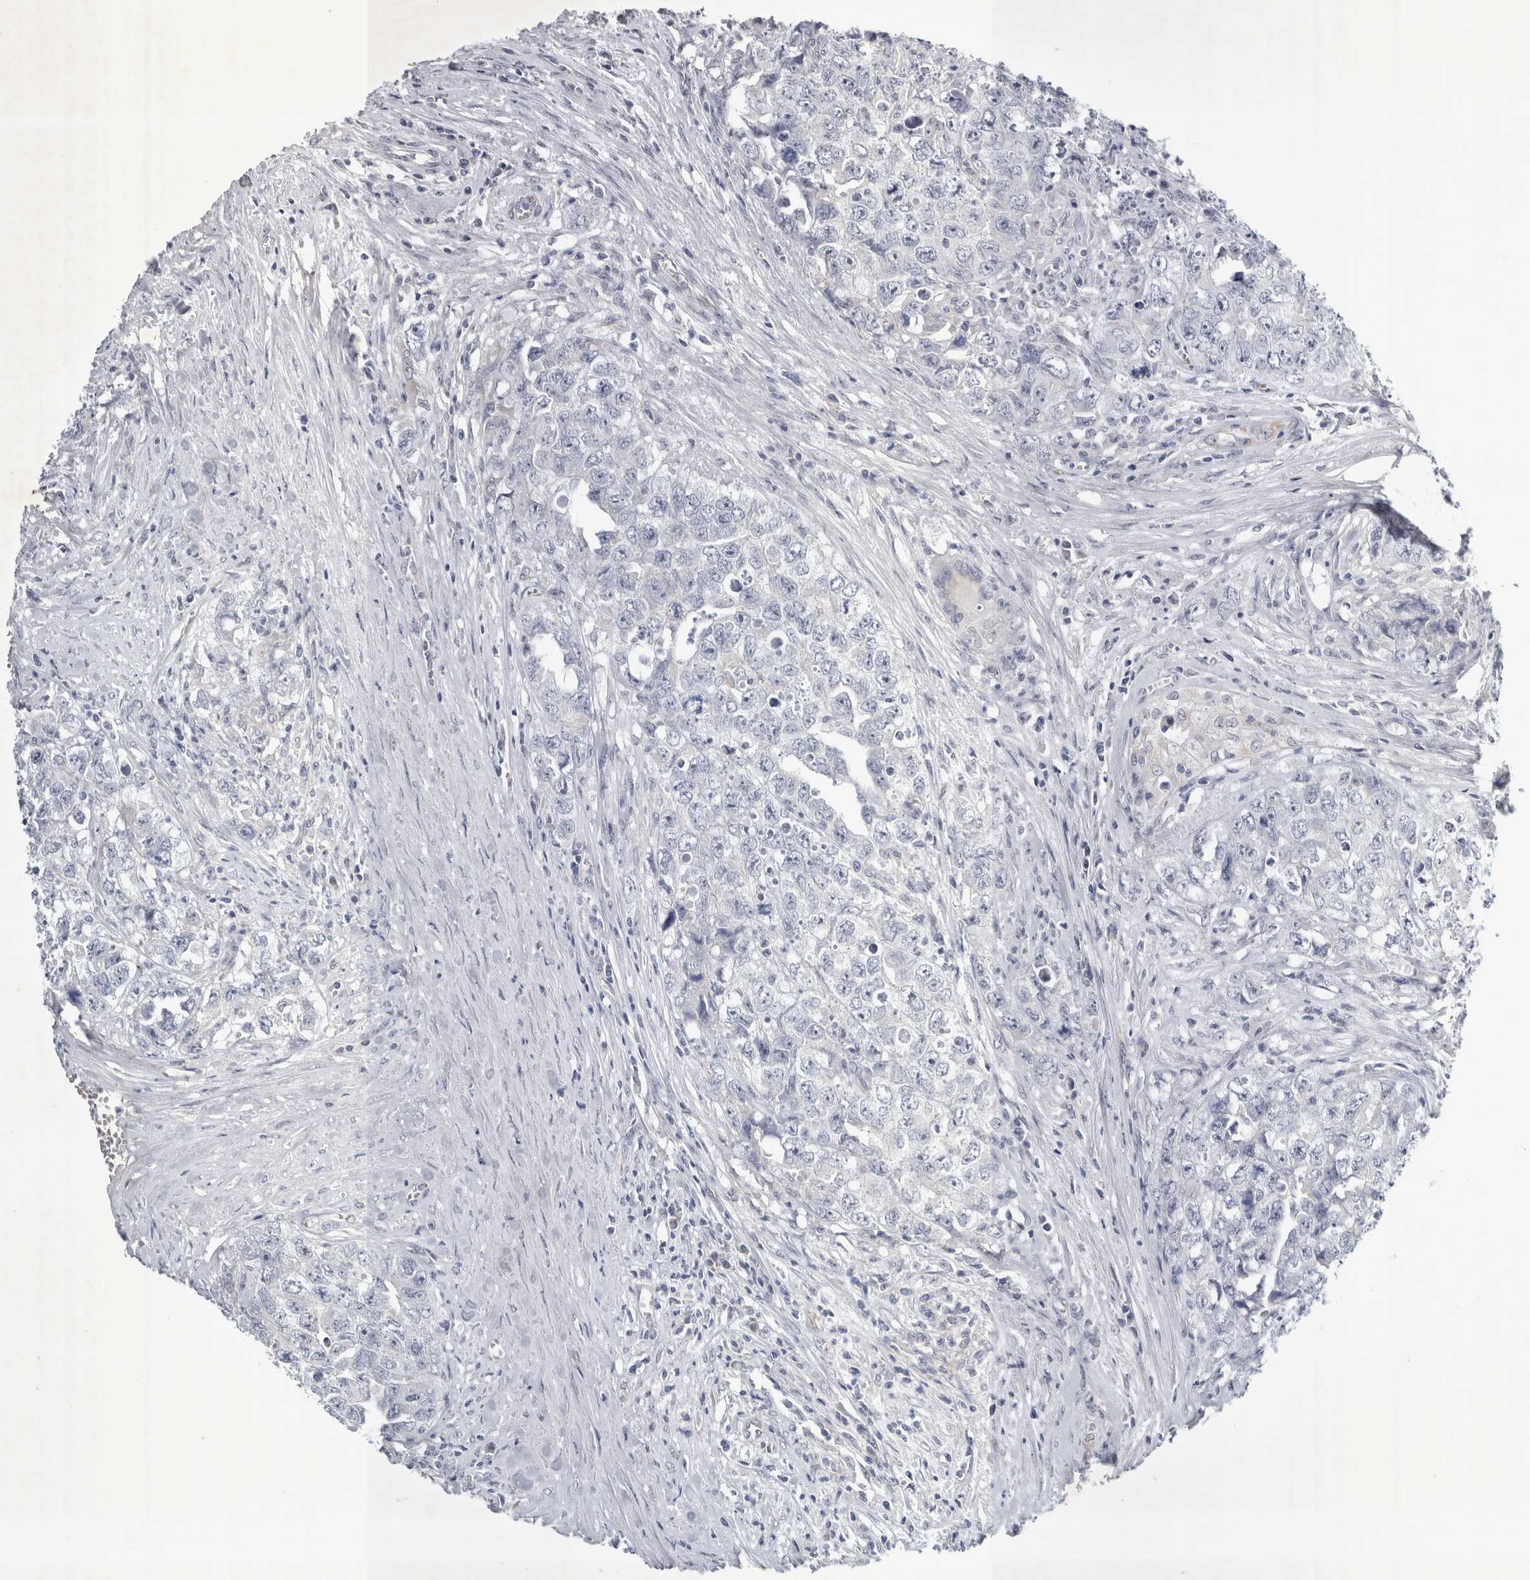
{"staining": {"intensity": "negative", "quantity": "none", "location": "none"}, "tissue": "testis cancer", "cell_type": "Tumor cells", "image_type": "cancer", "snomed": [{"axis": "morphology", "description": "Seminoma, NOS"}, {"axis": "morphology", "description": "Carcinoma, Embryonal, NOS"}, {"axis": "topography", "description": "Testis"}], "caption": "Immunohistochemistry of embryonal carcinoma (testis) demonstrates no positivity in tumor cells. (DAB (3,3'-diaminobenzidine) immunohistochemistry (IHC), high magnification).", "gene": "FXYD7", "patient": {"sex": "male", "age": 43}}